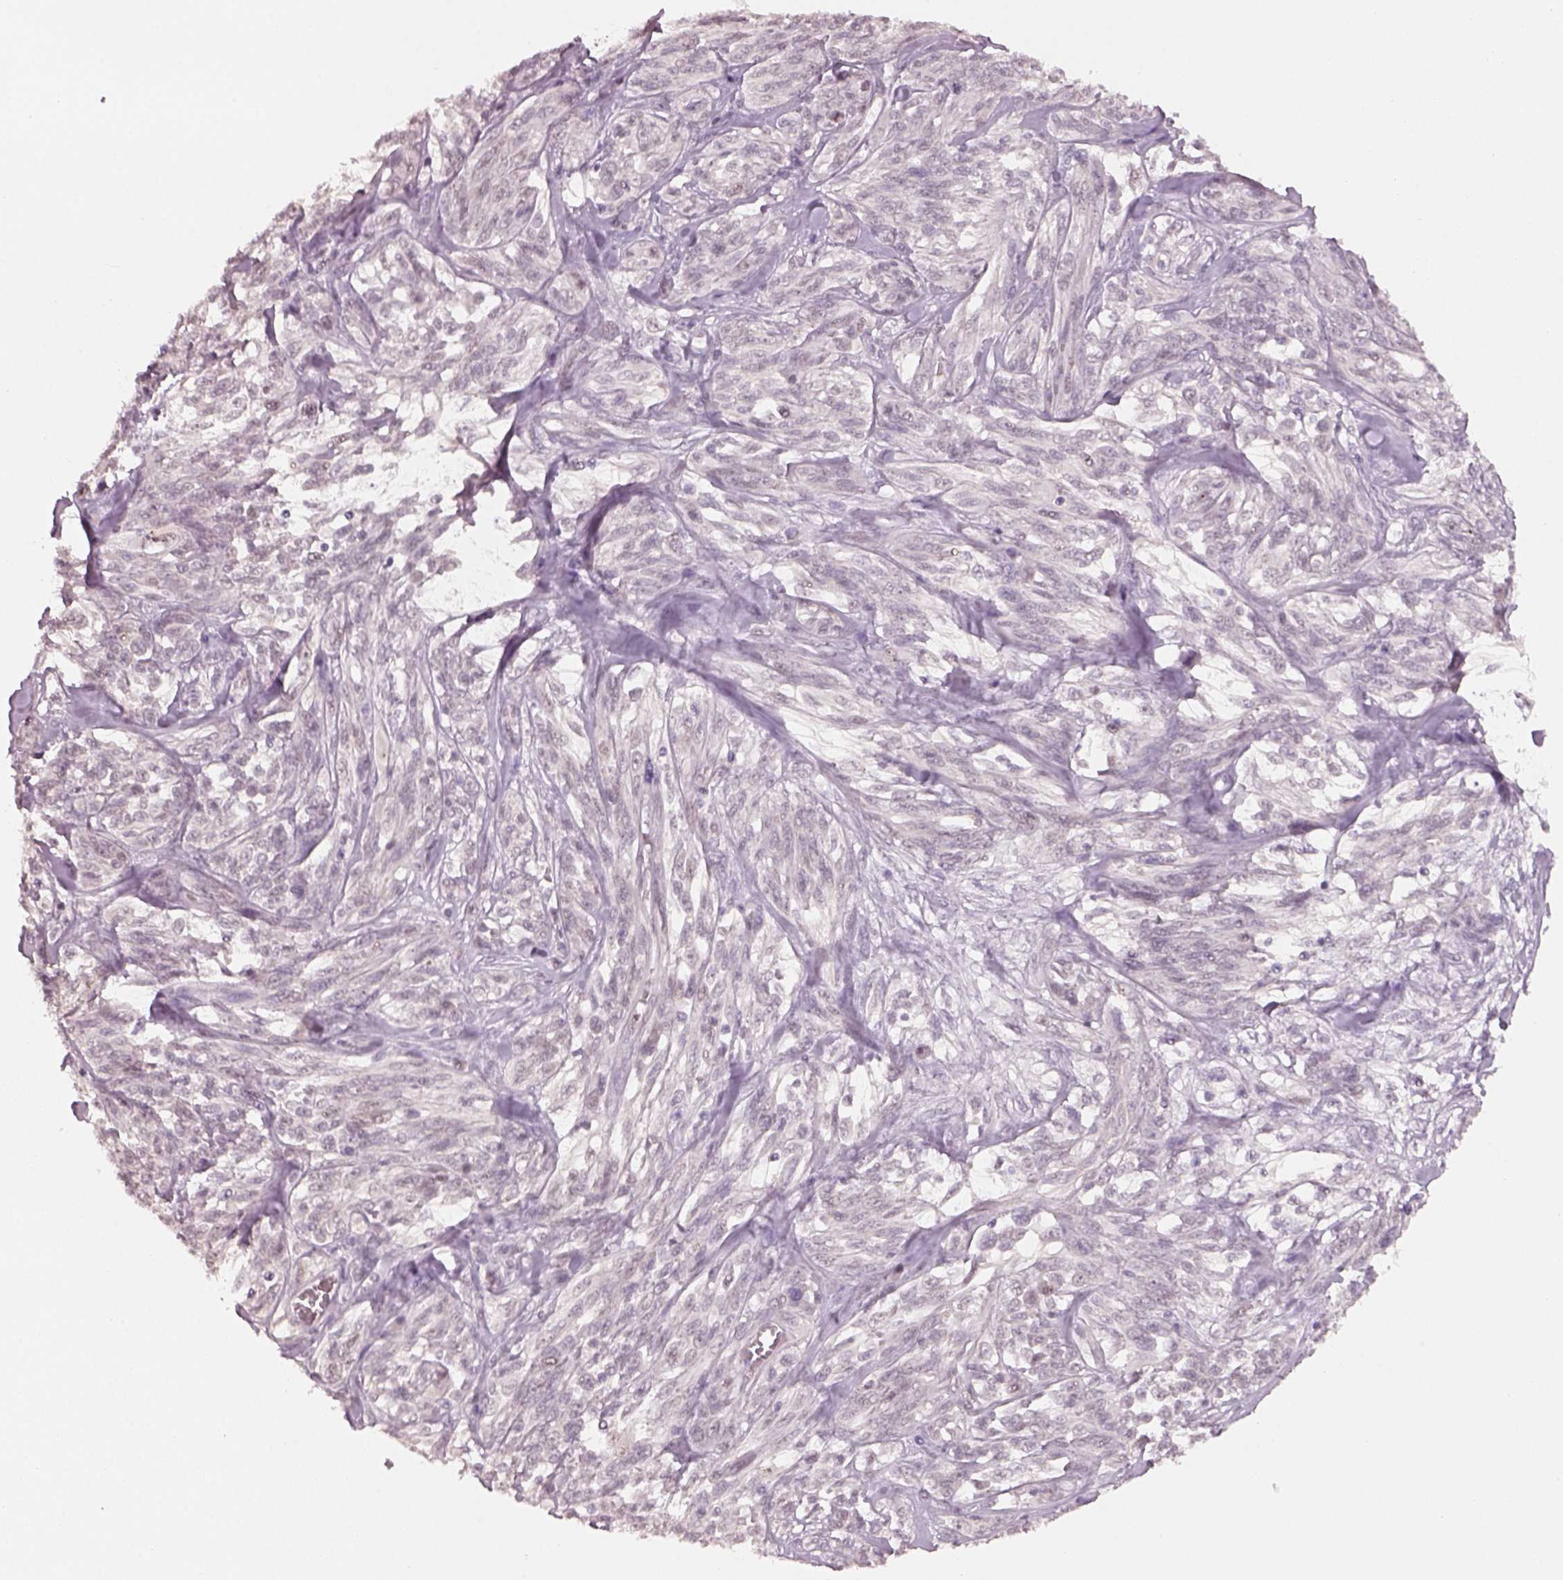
{"staining": {"intensity": "negative", "quantity": "none", "location": "none"}, "tissue": "melanoma", "cell_type": "Tumor cells", "image_type": "cancer", "snomed": [{"axis": "morphology", "description": "Malignant melanoma, NOS"}, {"axis": "topography", "description": "Skin"}], "caption": "High magnification brightfield microscopy of melanoma stained with DAB (3,3'-diaminobenzidine) (brown) and counterstained with hematoxylin (blue): tumor cells show no significant staining.", "gene": "NAT8", "patient": {"sex": "female", "age": 91}}